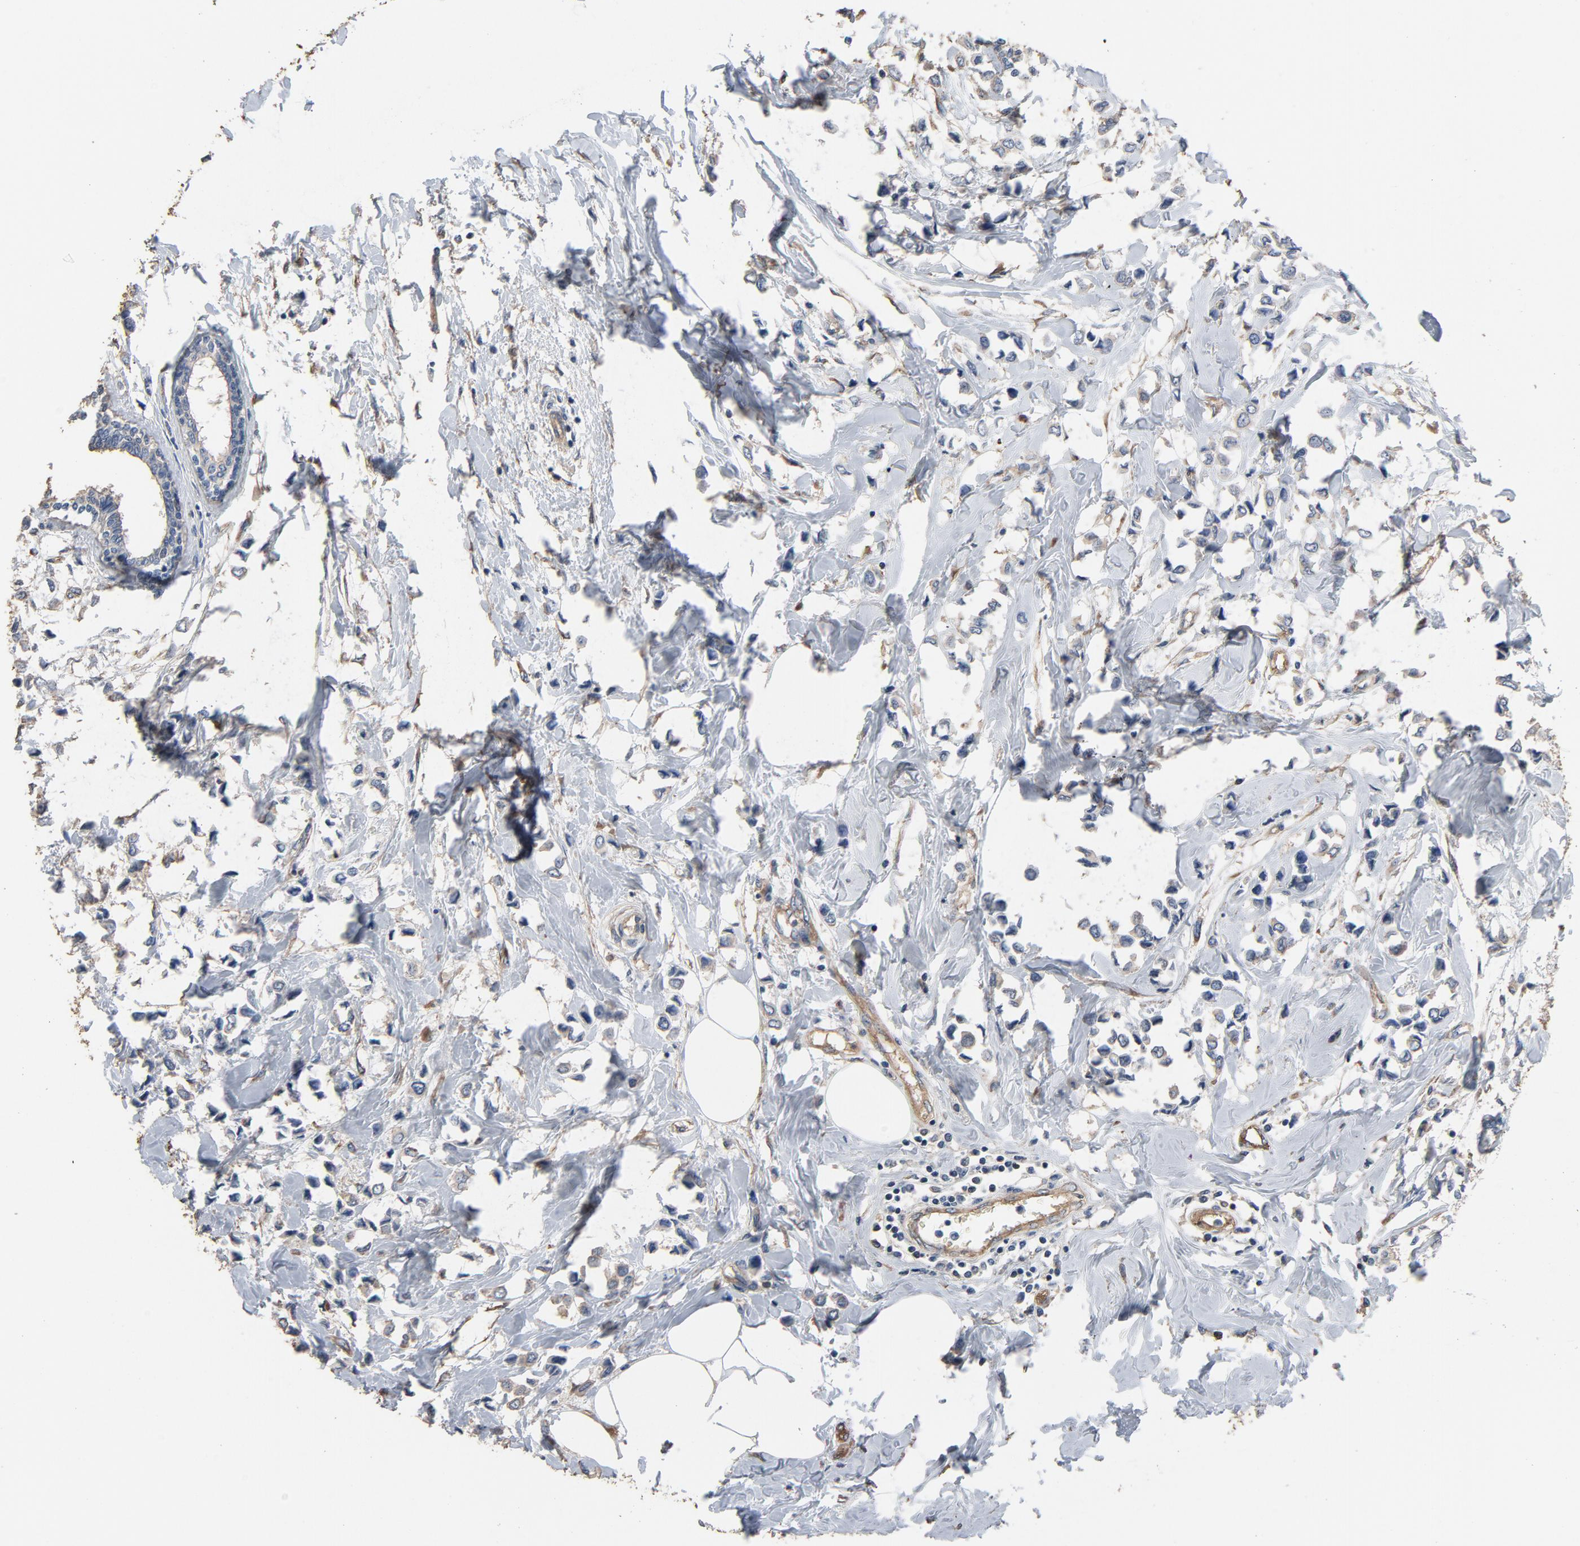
{"staining": {"intensity": "negative", "quantity": "none", "location": "none"}, "tissue": "breast cancer", "cell_type": "Tumor cells", "image_type": "cancer", "snomed": [{"axis": "morphology", "description": "Lobular carcinoma"}, {"axis": "topography", "description": "Breast"}], "caption": "DAB immunohistochemical staining of breast cancer reveals no significant staining in tumor cells. (IHC, brightfield microscopy, high magnification).", "gene": "SOX6", "patient": {"sex": "female", "age": 51}}